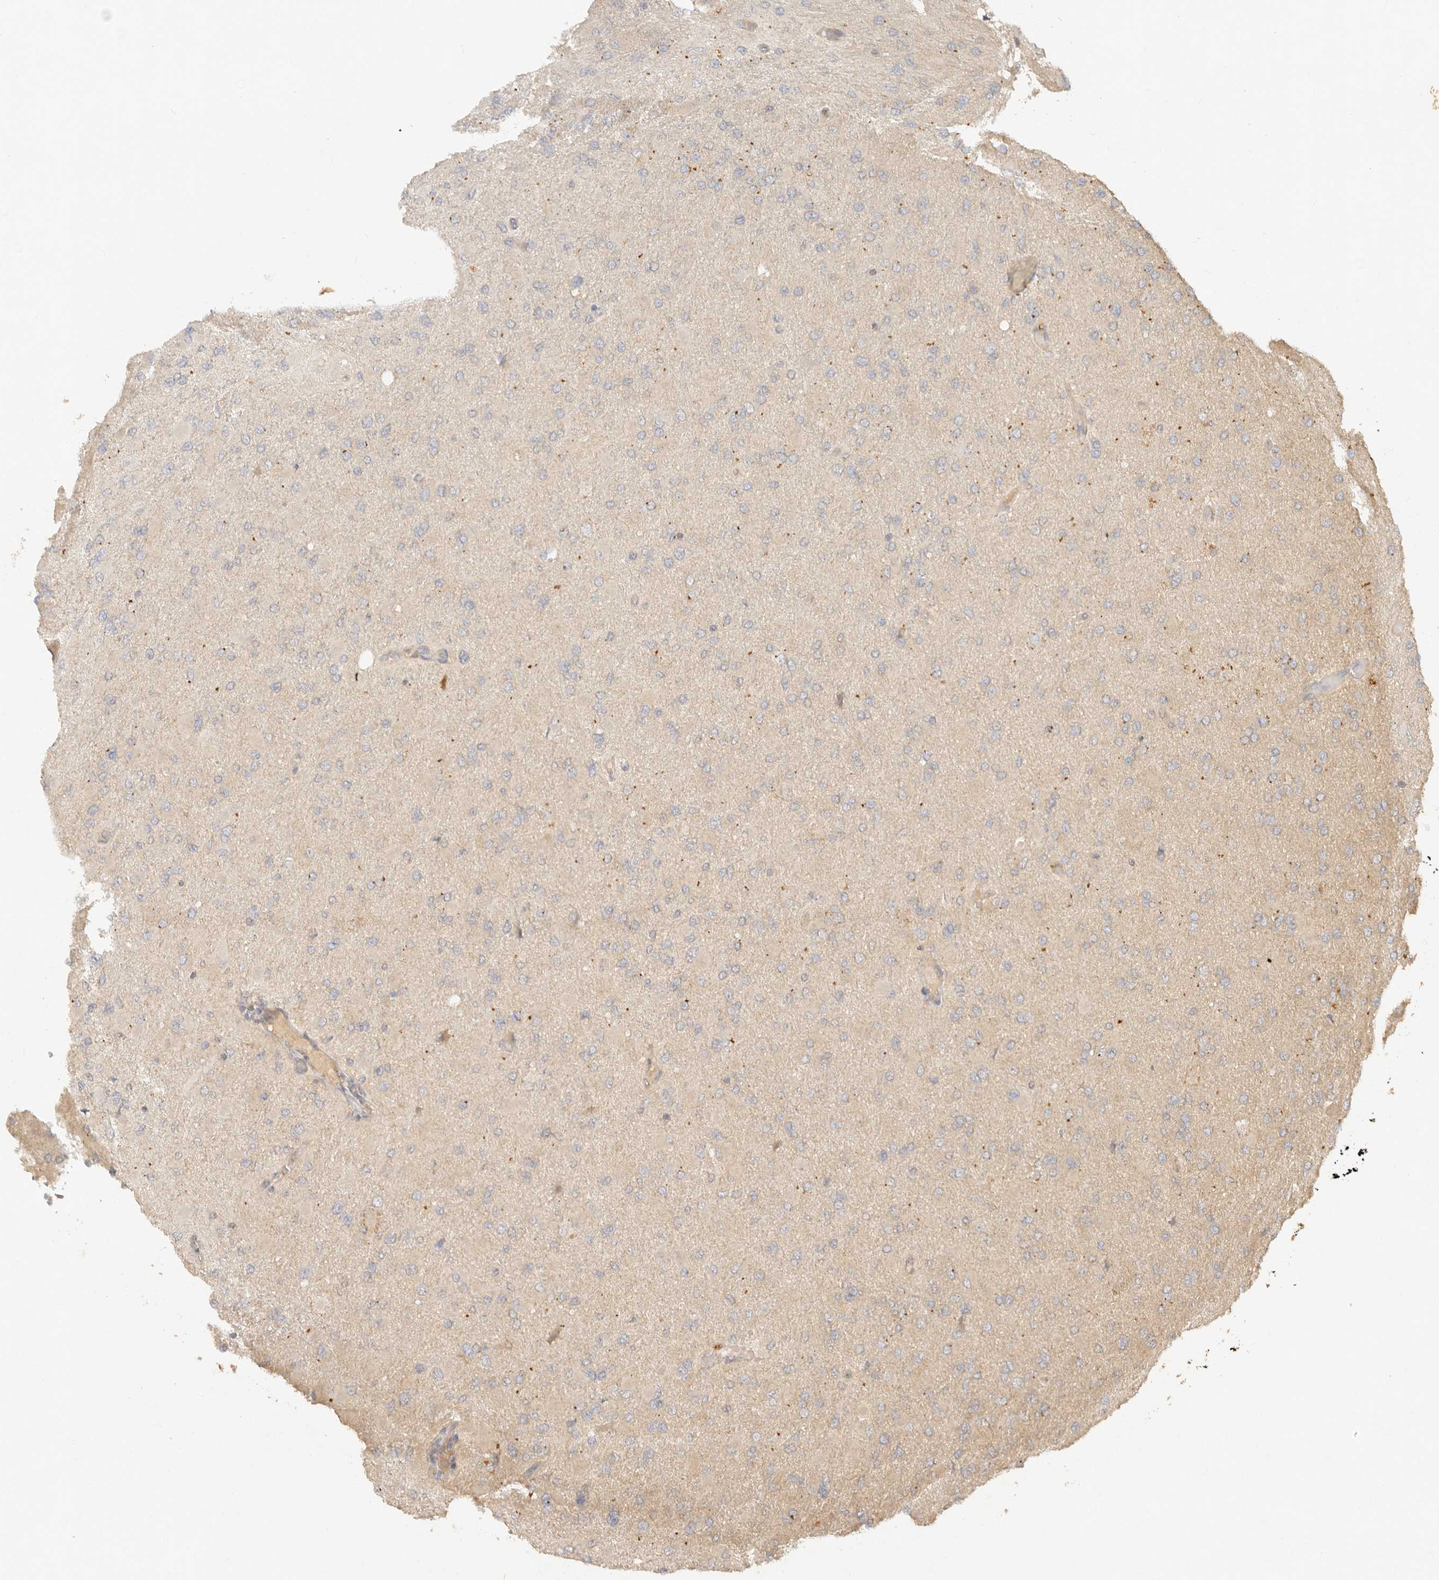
{"staining": {"intensity": "negative", "quantity": "none", "location": "none"}, "tissue": "glioma", "cell_type": "Tumor cells", "image_type": "cancer", "snomed": [{"axis": "morphology", "description": "Glioma, malignant, High grade"}, {"axis": "topography", "description": "Cerebral cortex"}], "caption": "DAB (3,3'-diaminobenzidine) immunohistochemical staining of high-grade glioma (malignant) shows no significant staining in tumor cells.", "gene": "HECTD3", "patient": {"sex": "female", "age": 36}}